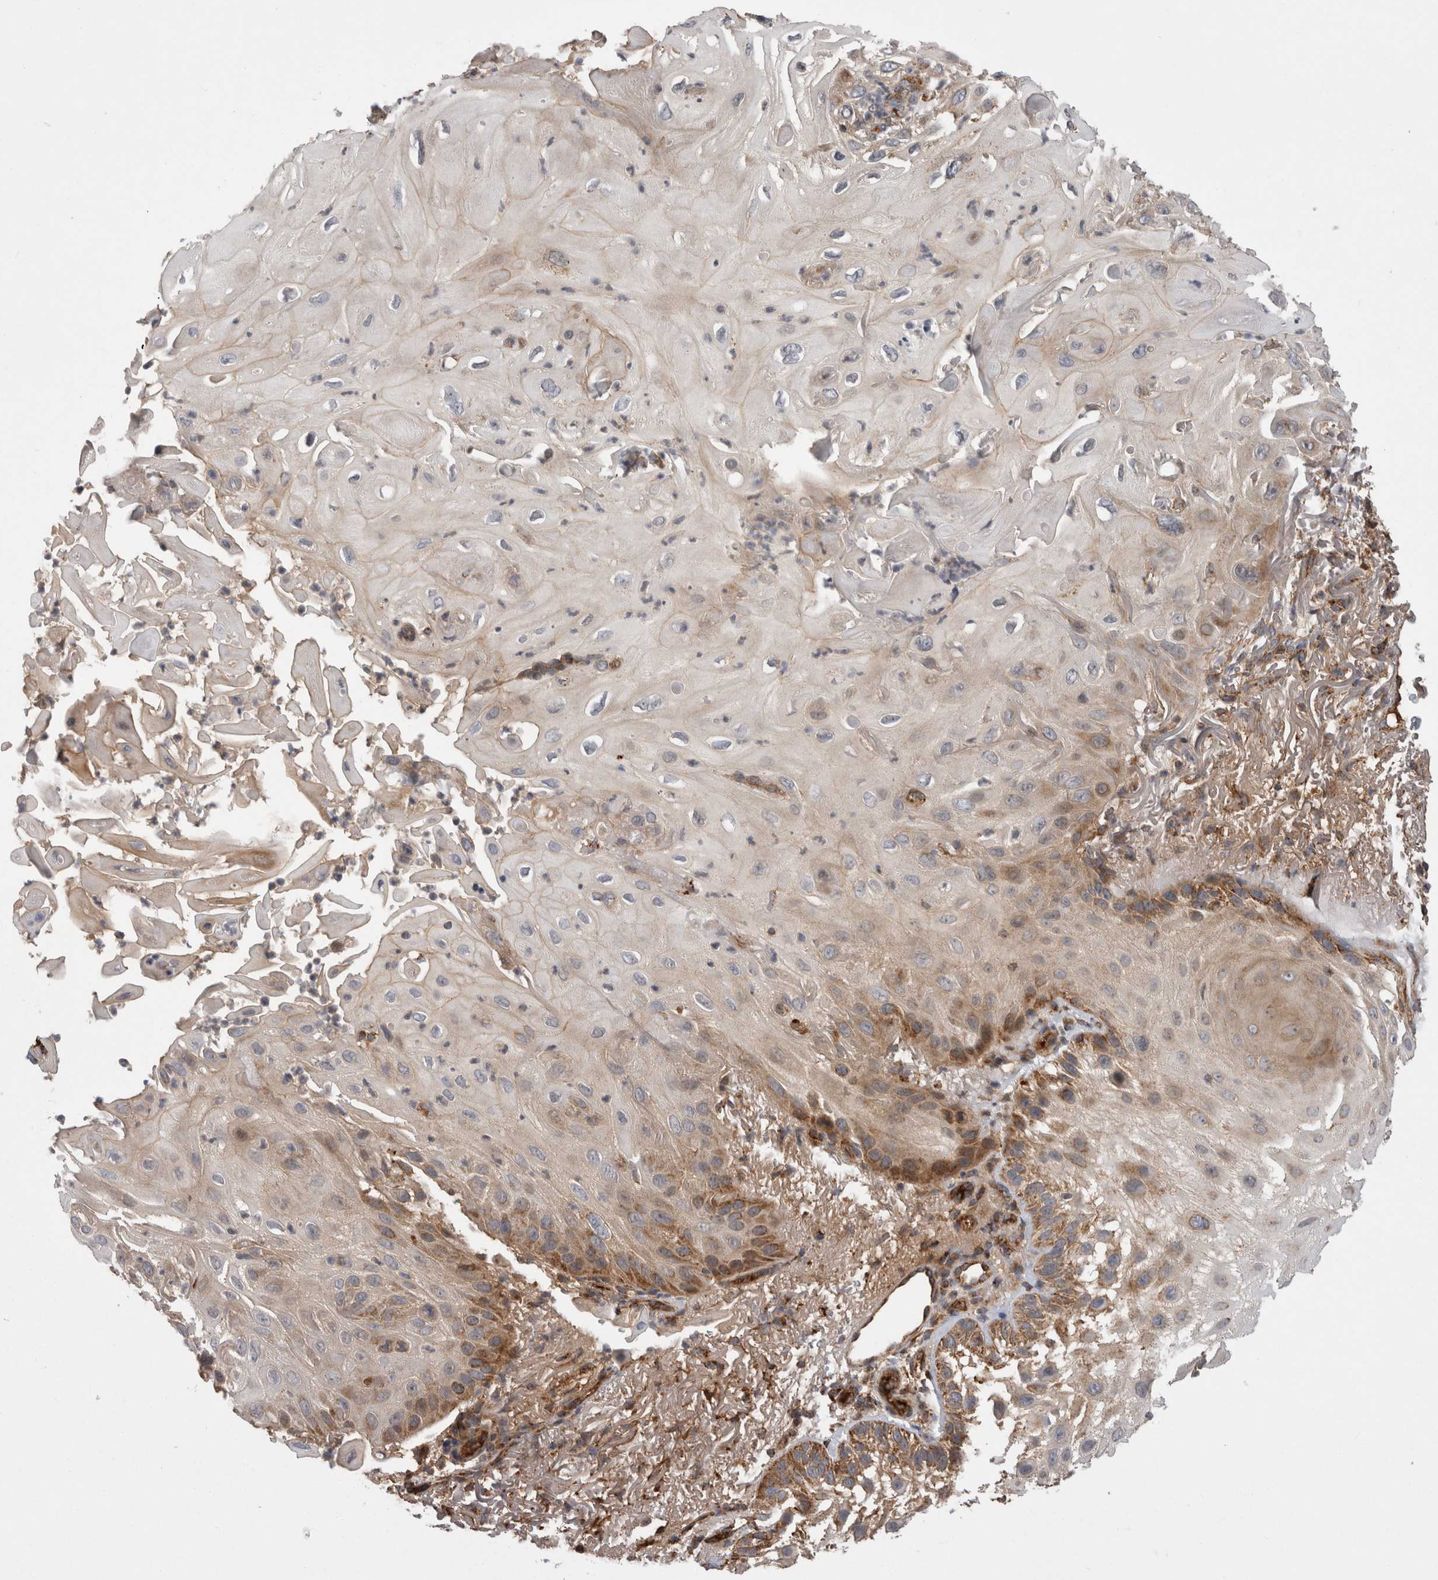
{"staining": {"intensity": "moderate", "quantity": "<25%", "location": "cytoplasmic/membranous"}, "tissue": "skin cancer", "cell_type": "Tumor cells", "image_type": "cancer", "snomed": [{"axis": "morphology", "description": "Squamous cell carcinoma, NOS"}, {"axis": "topography", "description": "Skin"}], "caption": "Protein staining of squamous cell carcinoma (skin) tissue demonstrates moderate cytoplasmic/membranous positivity in approximately <25% of tumor cells. Immunohistochemistry (ihc) stains the protein in brown and the nuclei are stained blue.", "gene": "DARS2", "patient": {"sex": "female", "age": 77}}